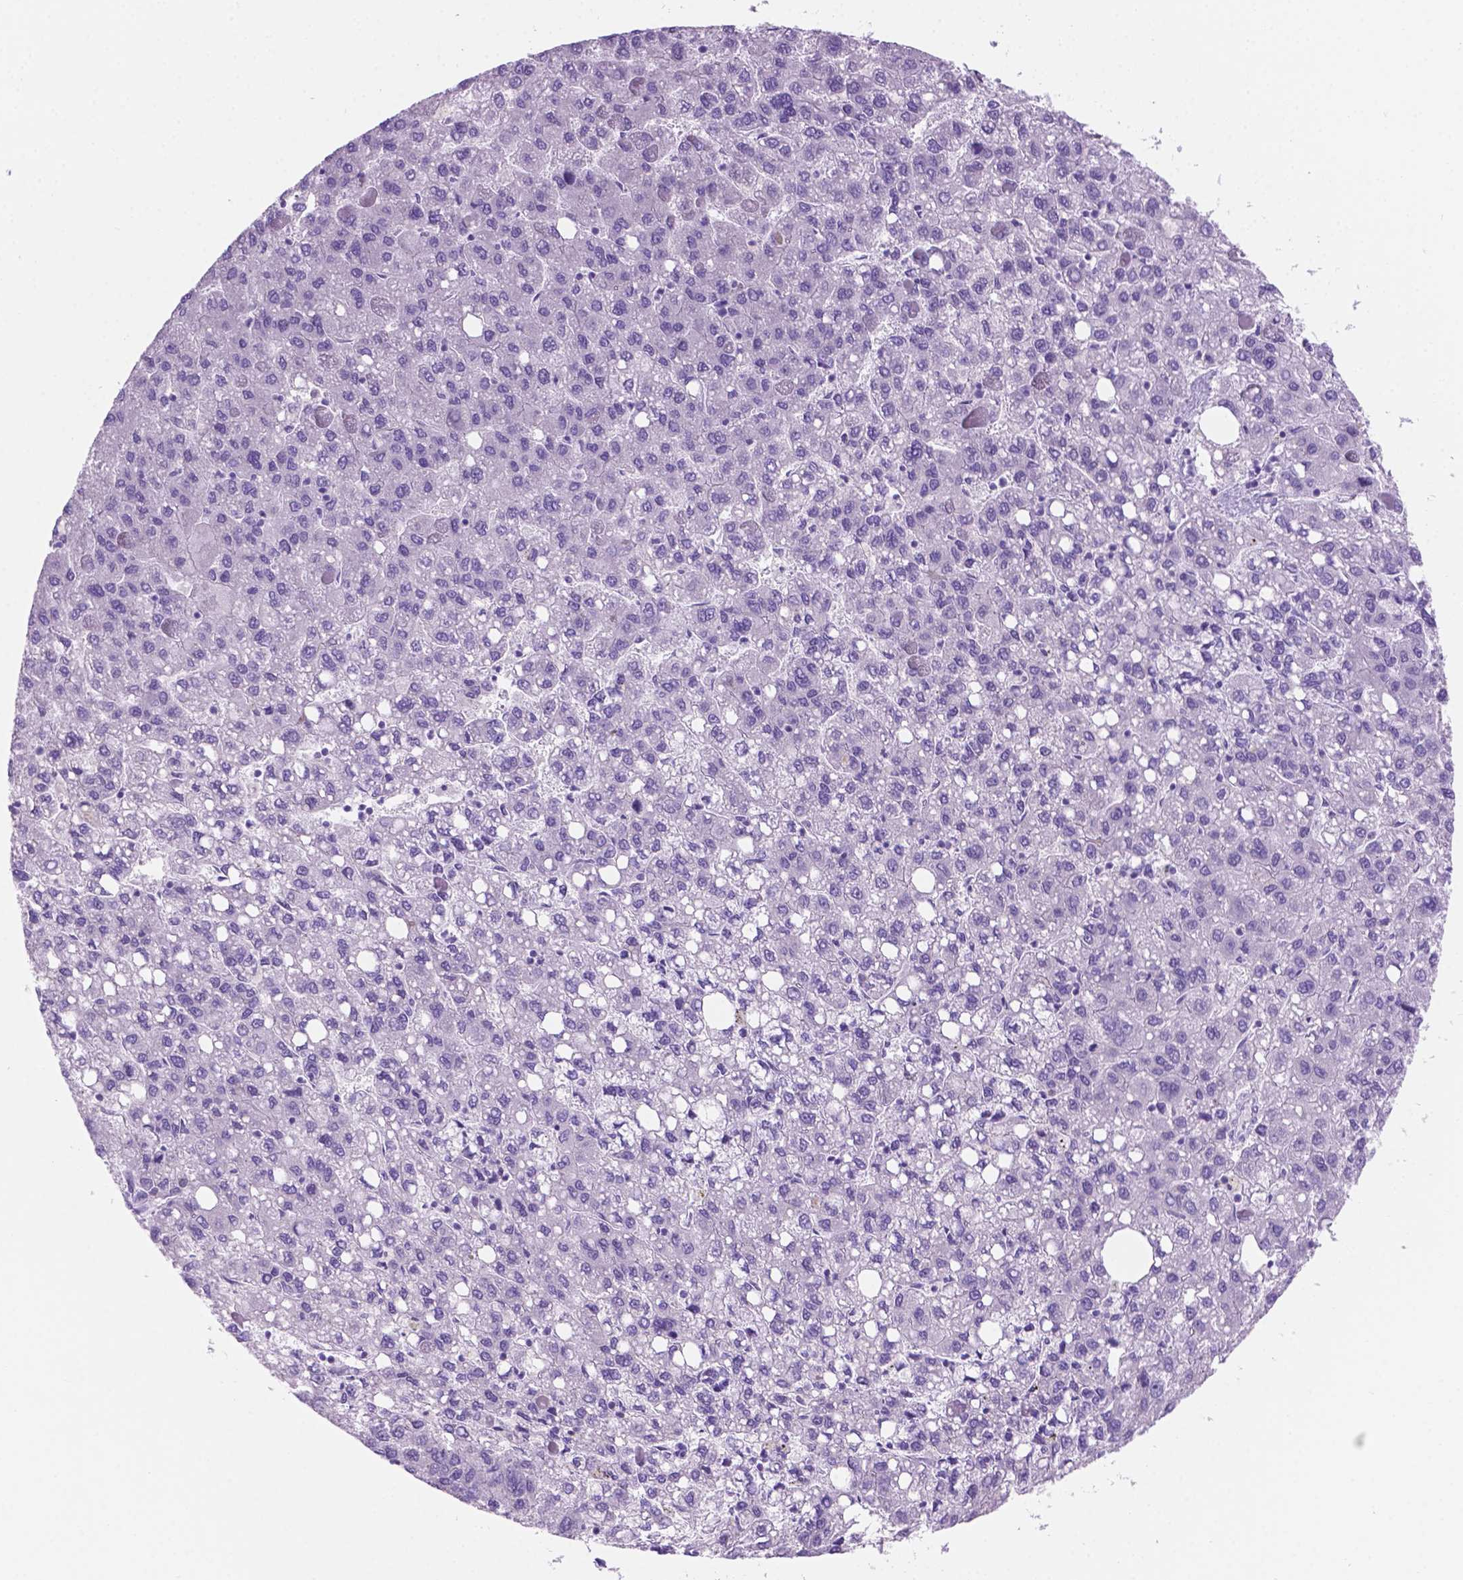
{"staining": {"intensity": "negative", "quantity": "none", "location": "none"}, "tissue": "liver cancer", "cell_type": "Tumor cells", "image_type": "cancer", "snomed": [{"axis": "morphology", "description": "Carcinoma, Hepatocellular, NOS"}, {"axis": "topography", "description": "Liver"}], "caption": "Tumor cells are negative for protein expression in human hepatocellular carcinoma (liver).", "gene": "GRIN2B", "patient": {"sex": "female", "age": 82}}